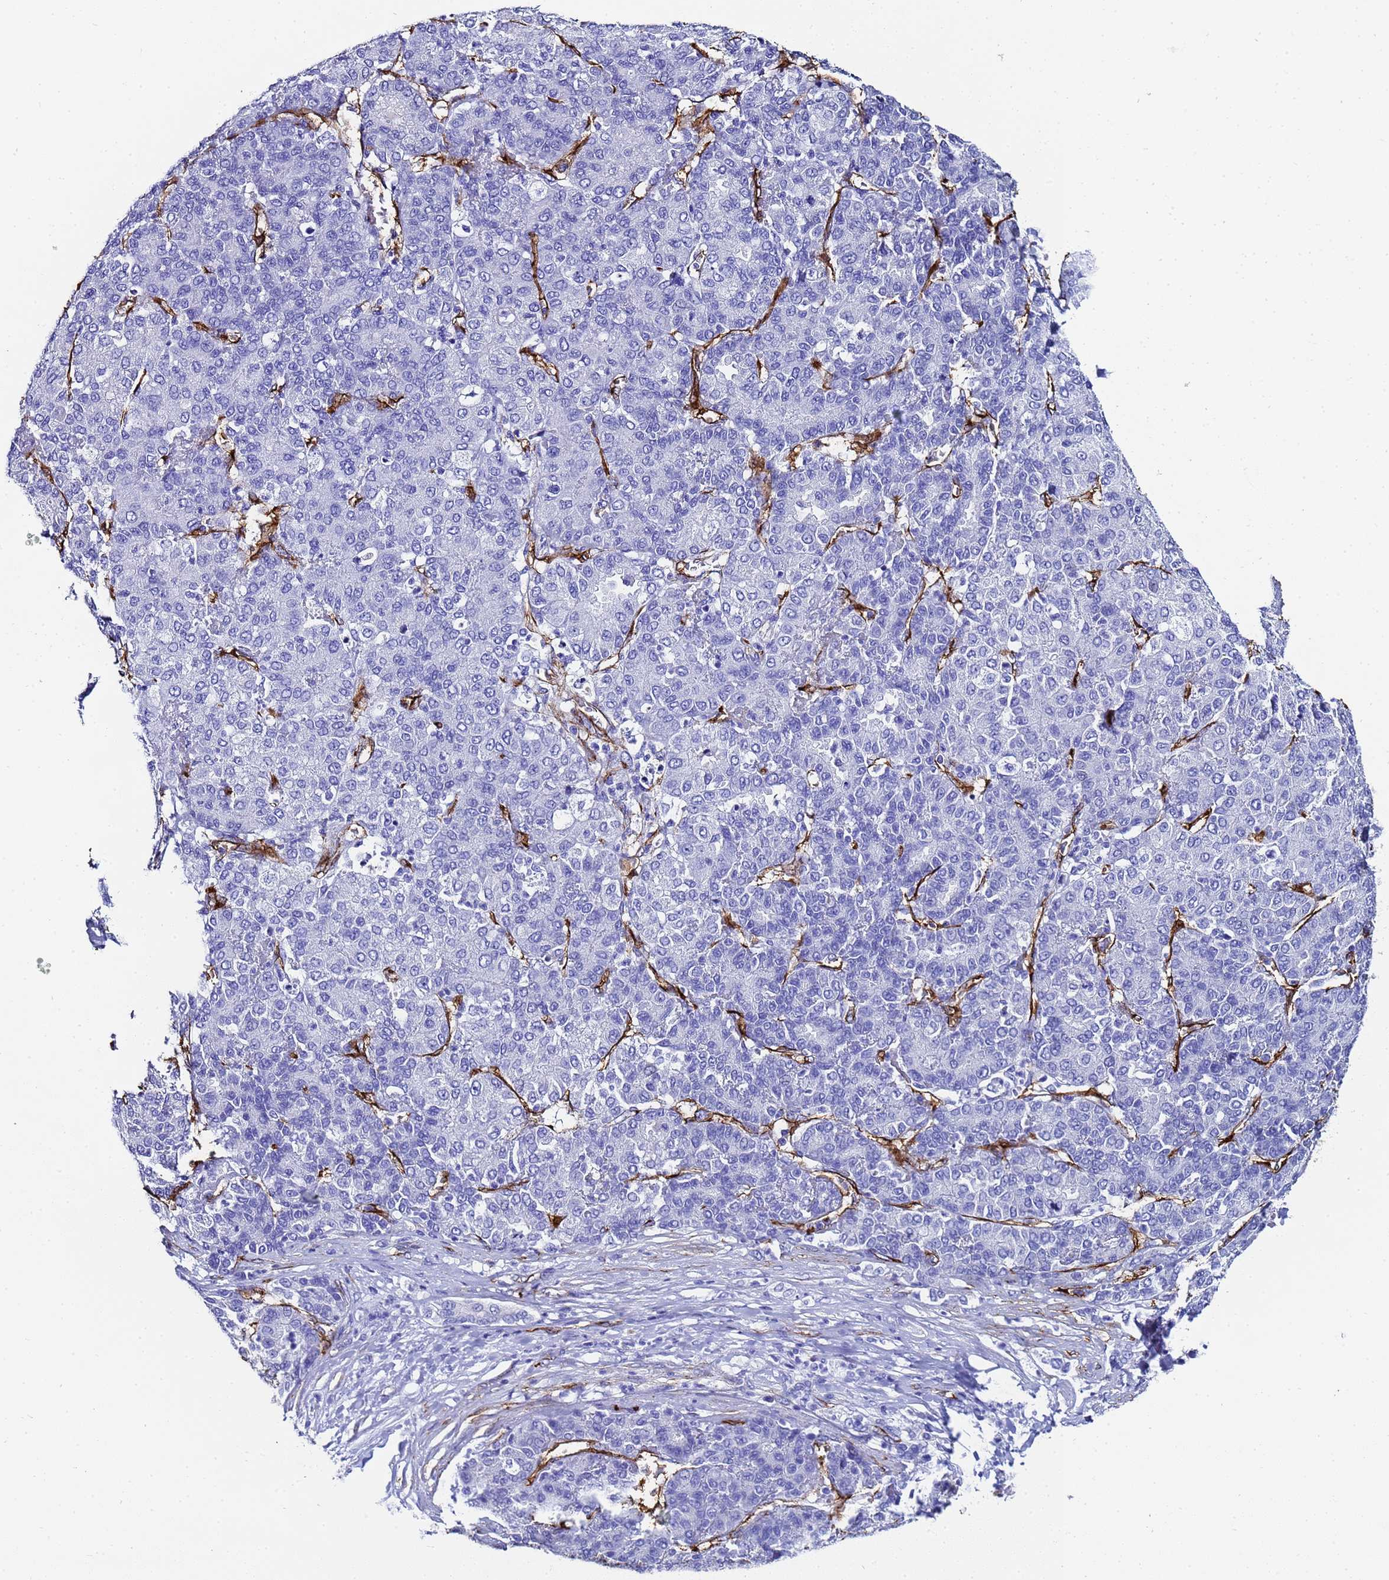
{"staining": {"intensity": "negative", "quantity": "none", "location": "none"}, "tissue": "liver cancer", "cell_type": "Tumor cells", "image_type": "cancer", "snomed": [{"axis": "morphology", "description": "Carcinoma, Hepatocellular, NOS"}, {"axis": "topography", "description": "Liver"}], "caption": "Immunohistochemistry image of human liver hepatocellular carcinoma stained for a protein (brown), which exhibits no staining in tumor cells.", "gene": "ADIPOQ", "patient": {"sex": "male", "age": 65}}